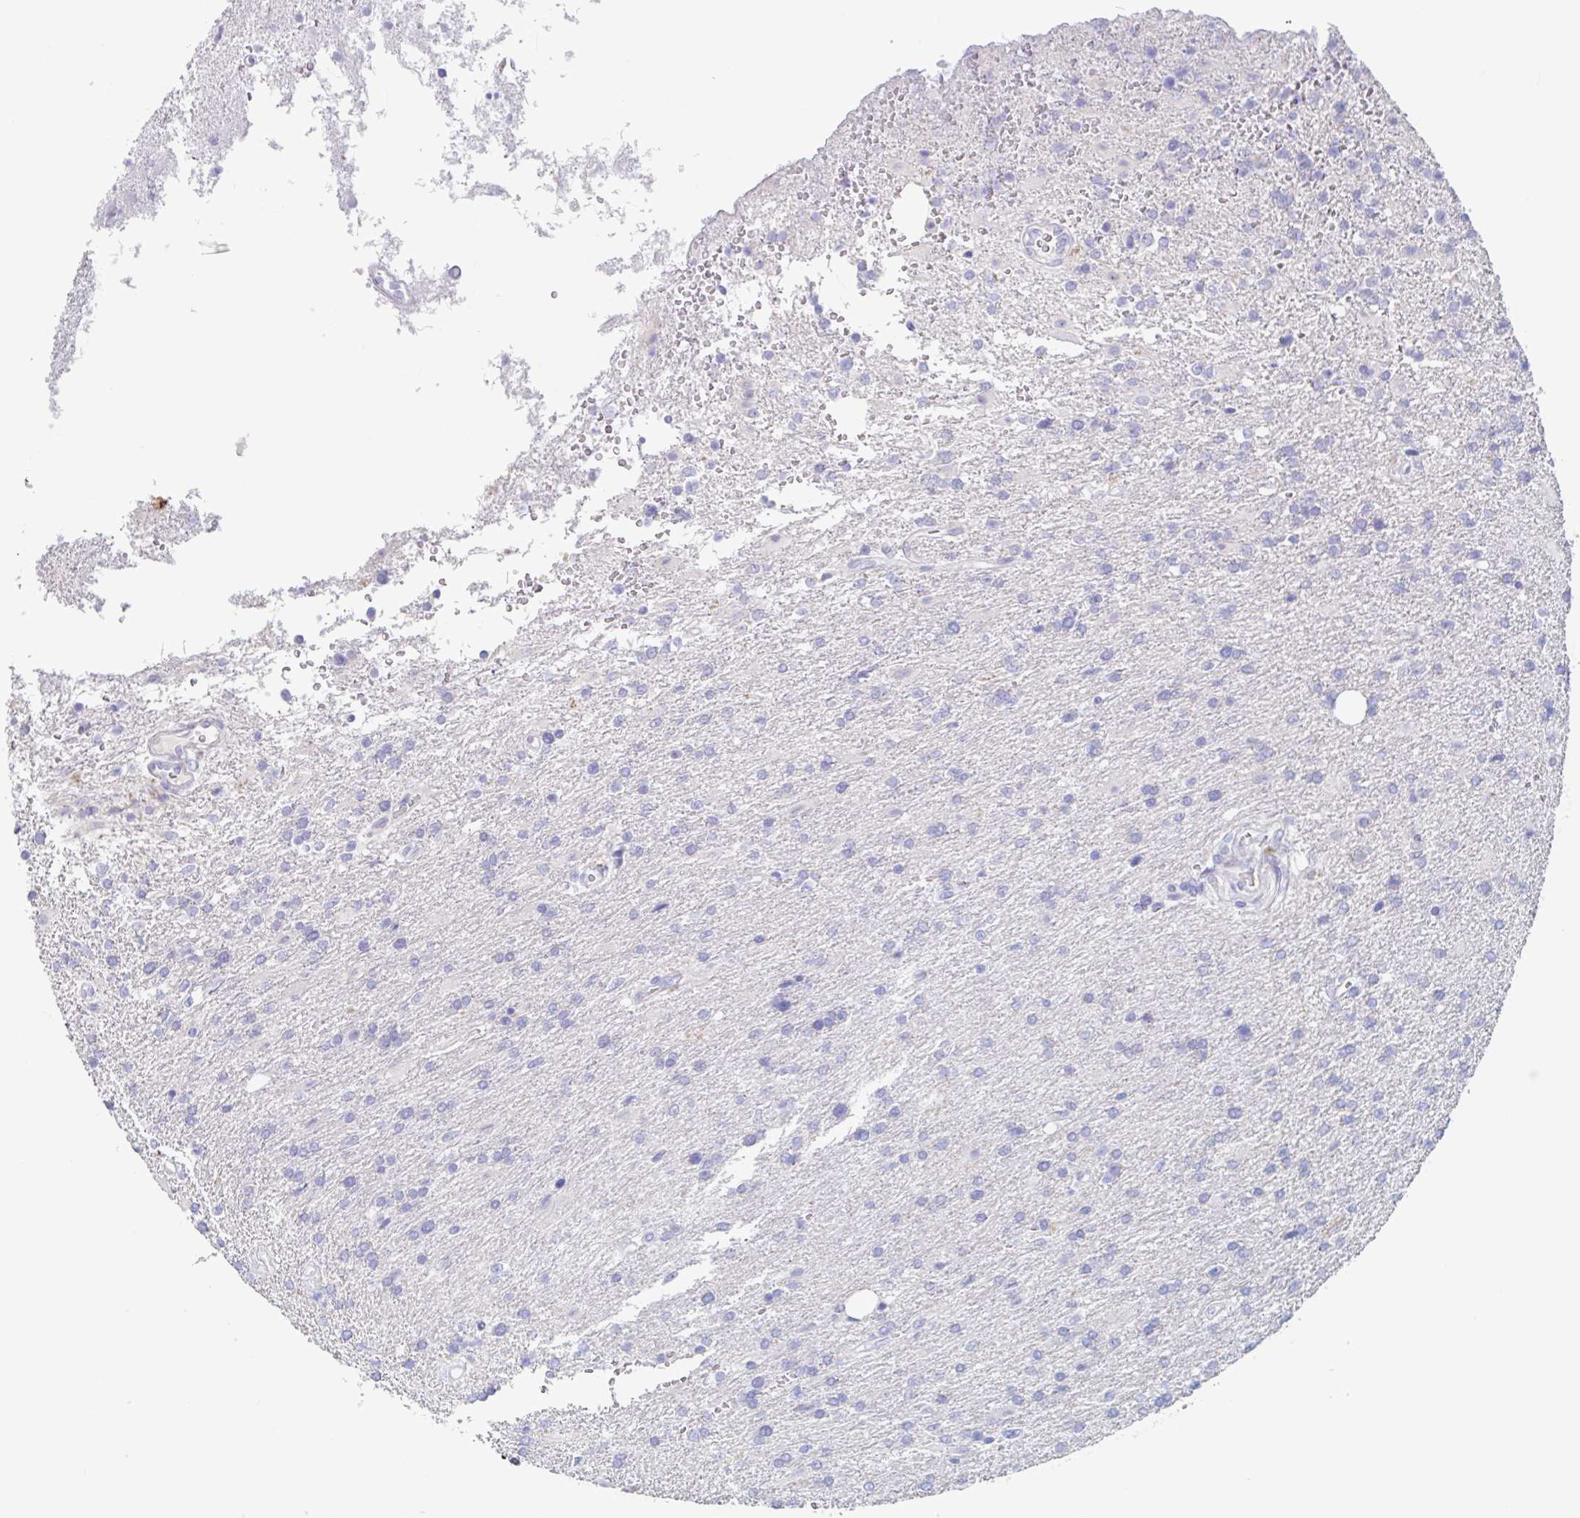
{"staining": {"intensity": "negative", "quantity": "none", "location": "none"}, "tissue": "glioma", "cell_type": "Tumor cells", "image_type": "cancer", "snomed": [{"axis": "morphology", "description": "Glioma, malignant, High grade"}, {"axis": "topography", "description": "Brain"}], "caption": "Tumor cells are negative for brown protein staining in malignant glioma (high-grade).", "gene": "NOXRED1", "patient": {"sex": "male", "age": 56}}